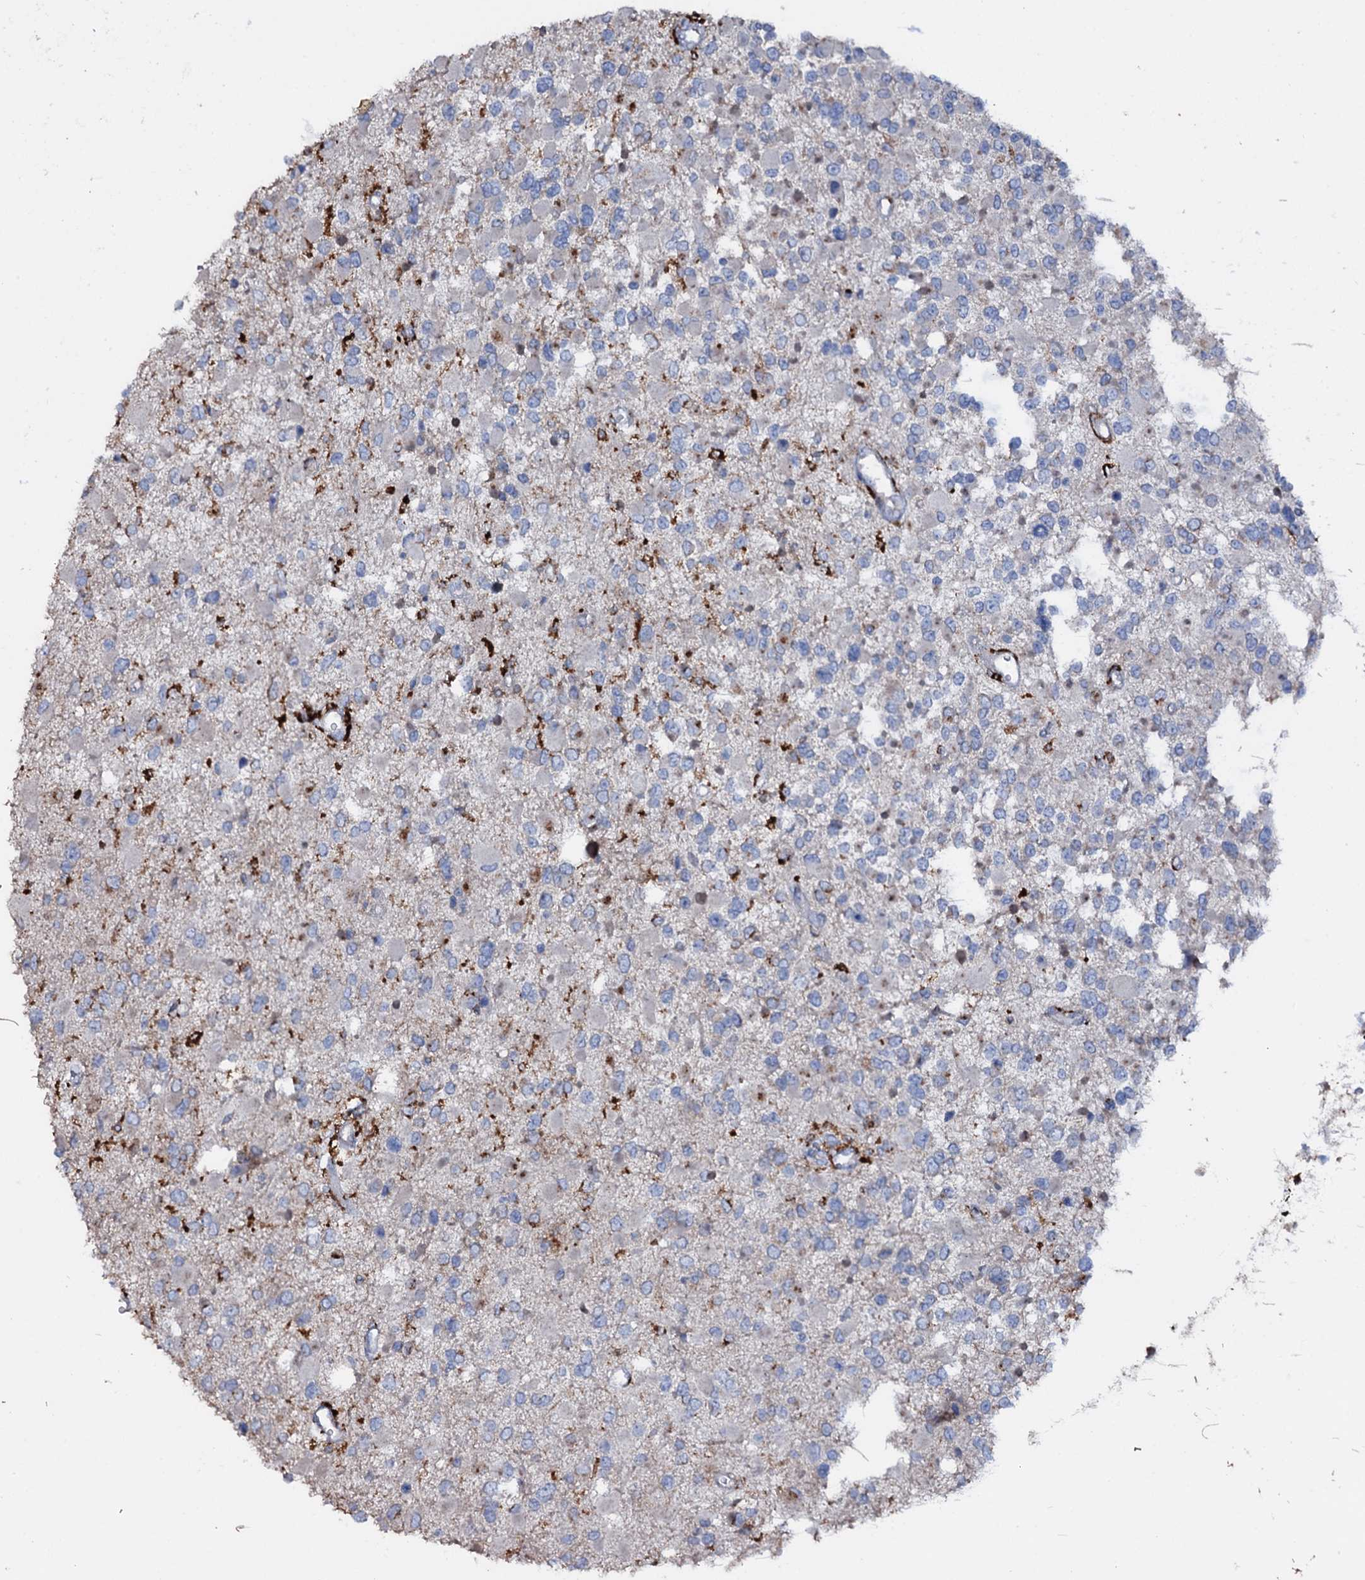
{"staining": {"intensity": "weak", "quantity": "<25%", "location": "cytoplasmic/membranous"}, "tissue": "glioma", "cell_type": "Tumor cells", "image_type": "cancer", "snomed": [{"axis": "morphology", "description": "Glioma, malignant, High grade"}, {"axis": "topography", "description": "Brain"}], "caption": "A high-resolution micrograph shows IHC staining of high-grade glioma (malignant), which exhibits no significant staining in tumor cells.", "gene": "OSBPL2", "patient": {"sex": "male", "age": 53}}